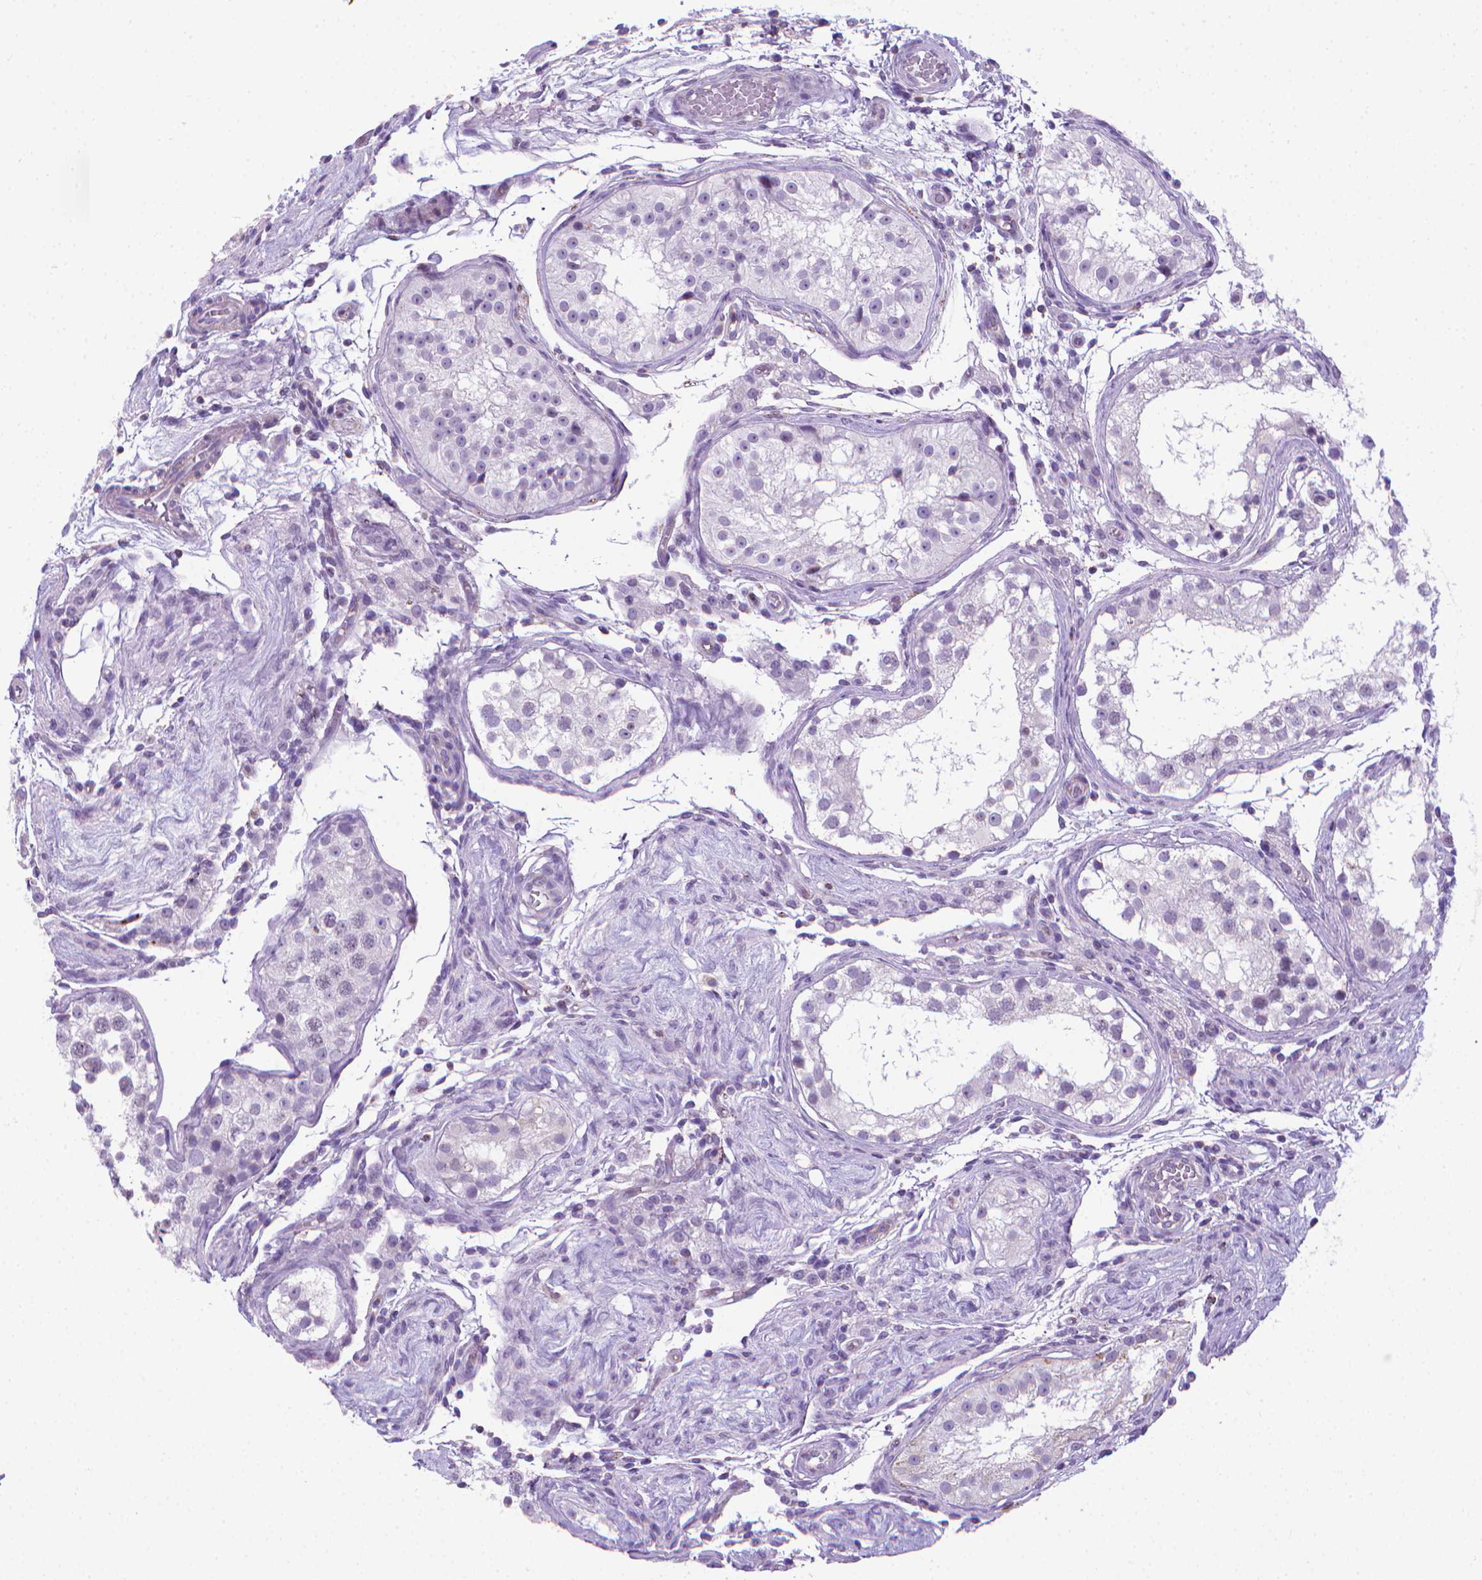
{"staining": {"intensity": "negative", "quantity": "none", "location": "none"}, "tissue": "testis", "cell_type": "Cells in seminiferous ducts", "image_type": "normal", "snomed": [{"axis": "morphology", "description": "Normal tissue, NOS"}, {"axis": "morphology", "description": "Seminoma, NOS"}, {"axis": "topography", "description": "Testis"}], "caption": "Immunohistochemistry image of unremarkable human testis stained for a protein (brown), which shows no positivity in cells in seminiferous ducts.", "gene": "POU3F3", "patient": {"sex": "male", "age": 29}}